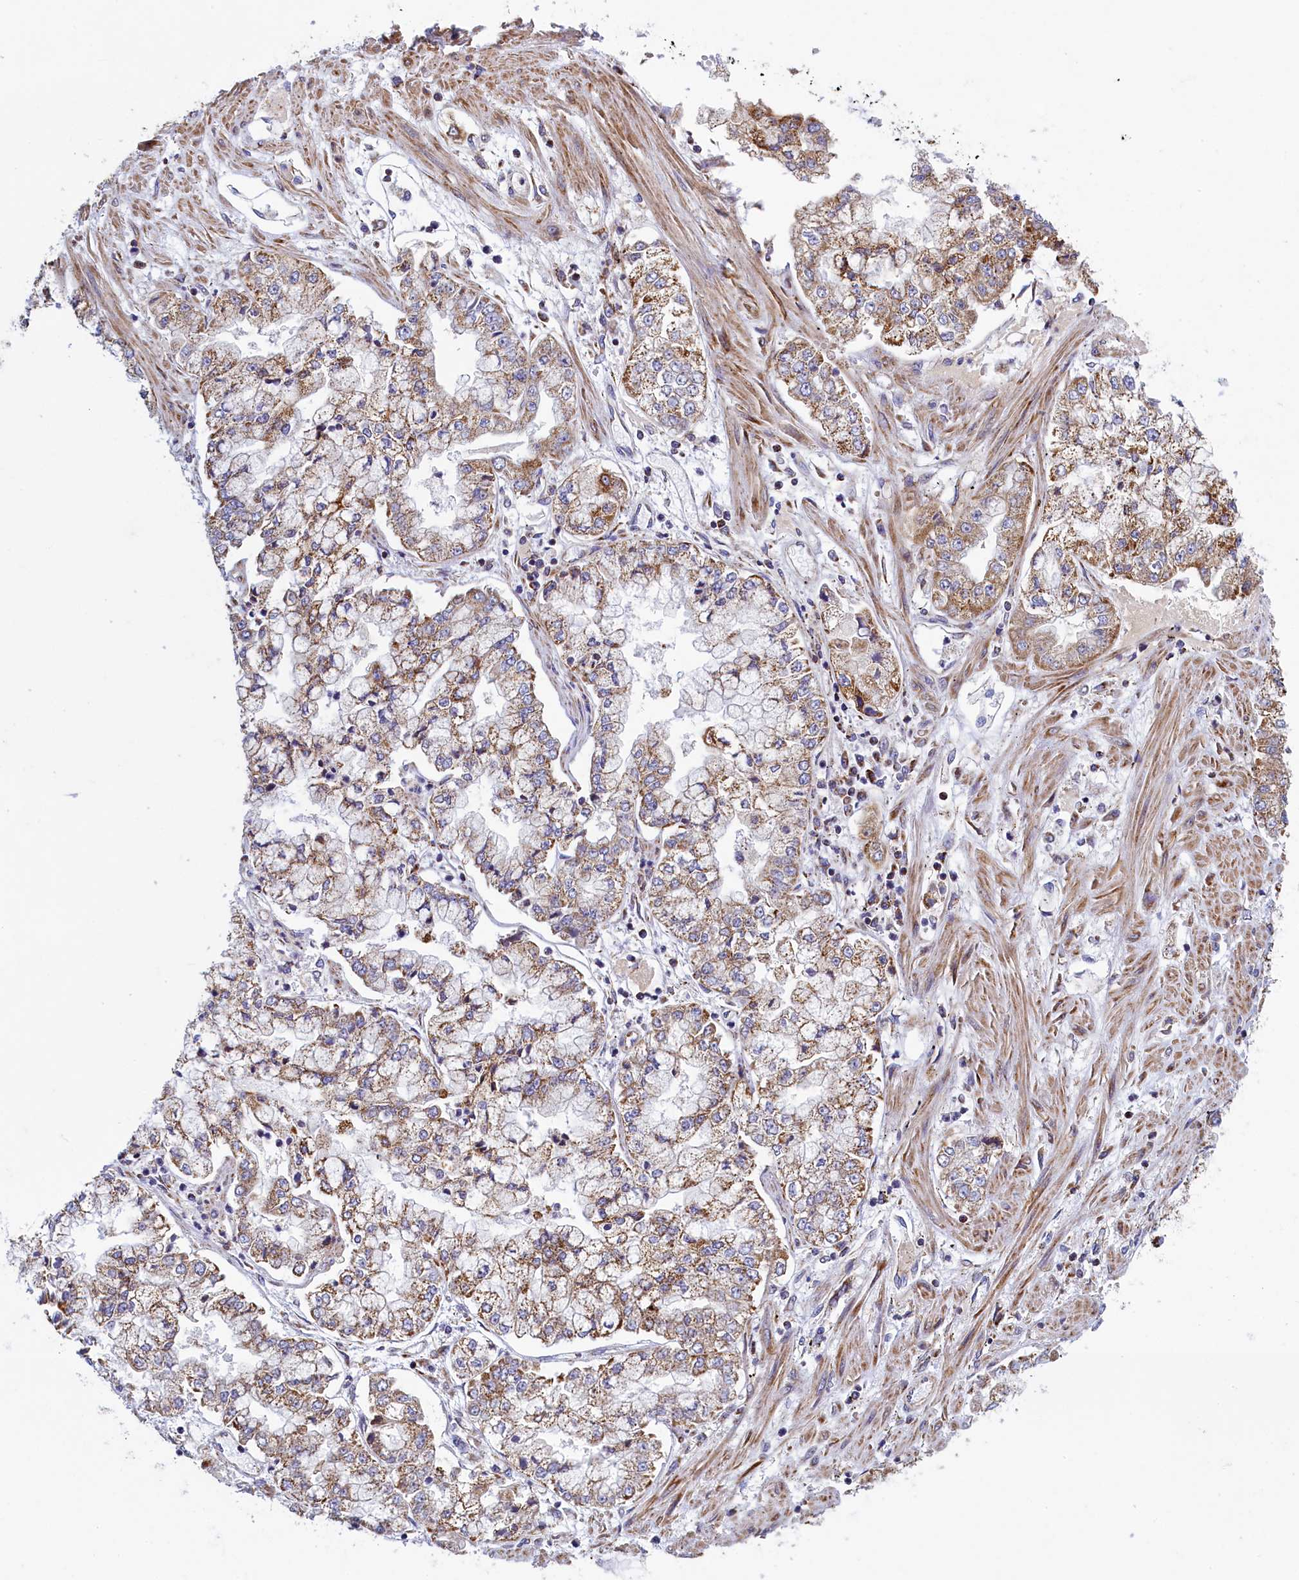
{"staining": {"intensity": "moderate", "quantity": ">75%", "location": "cytoplasmic/membranous"}, "tissue": "stomach cancer", "cell_type": "Tumor cells", "image_type": "cancer", "snomed": [{"axis": "morphology", "description": "Adenocarcinoma, NOS"}, {"axis": "topography", "description": "Stomach"}], "caption": "A histopathology image of stomach cancer stained for a protein exhibits moderate cytoplasmic/membranous brown staining in tumor cells.", "gene": "IFT122", "patient": {"sex": "male", "age": 76}}